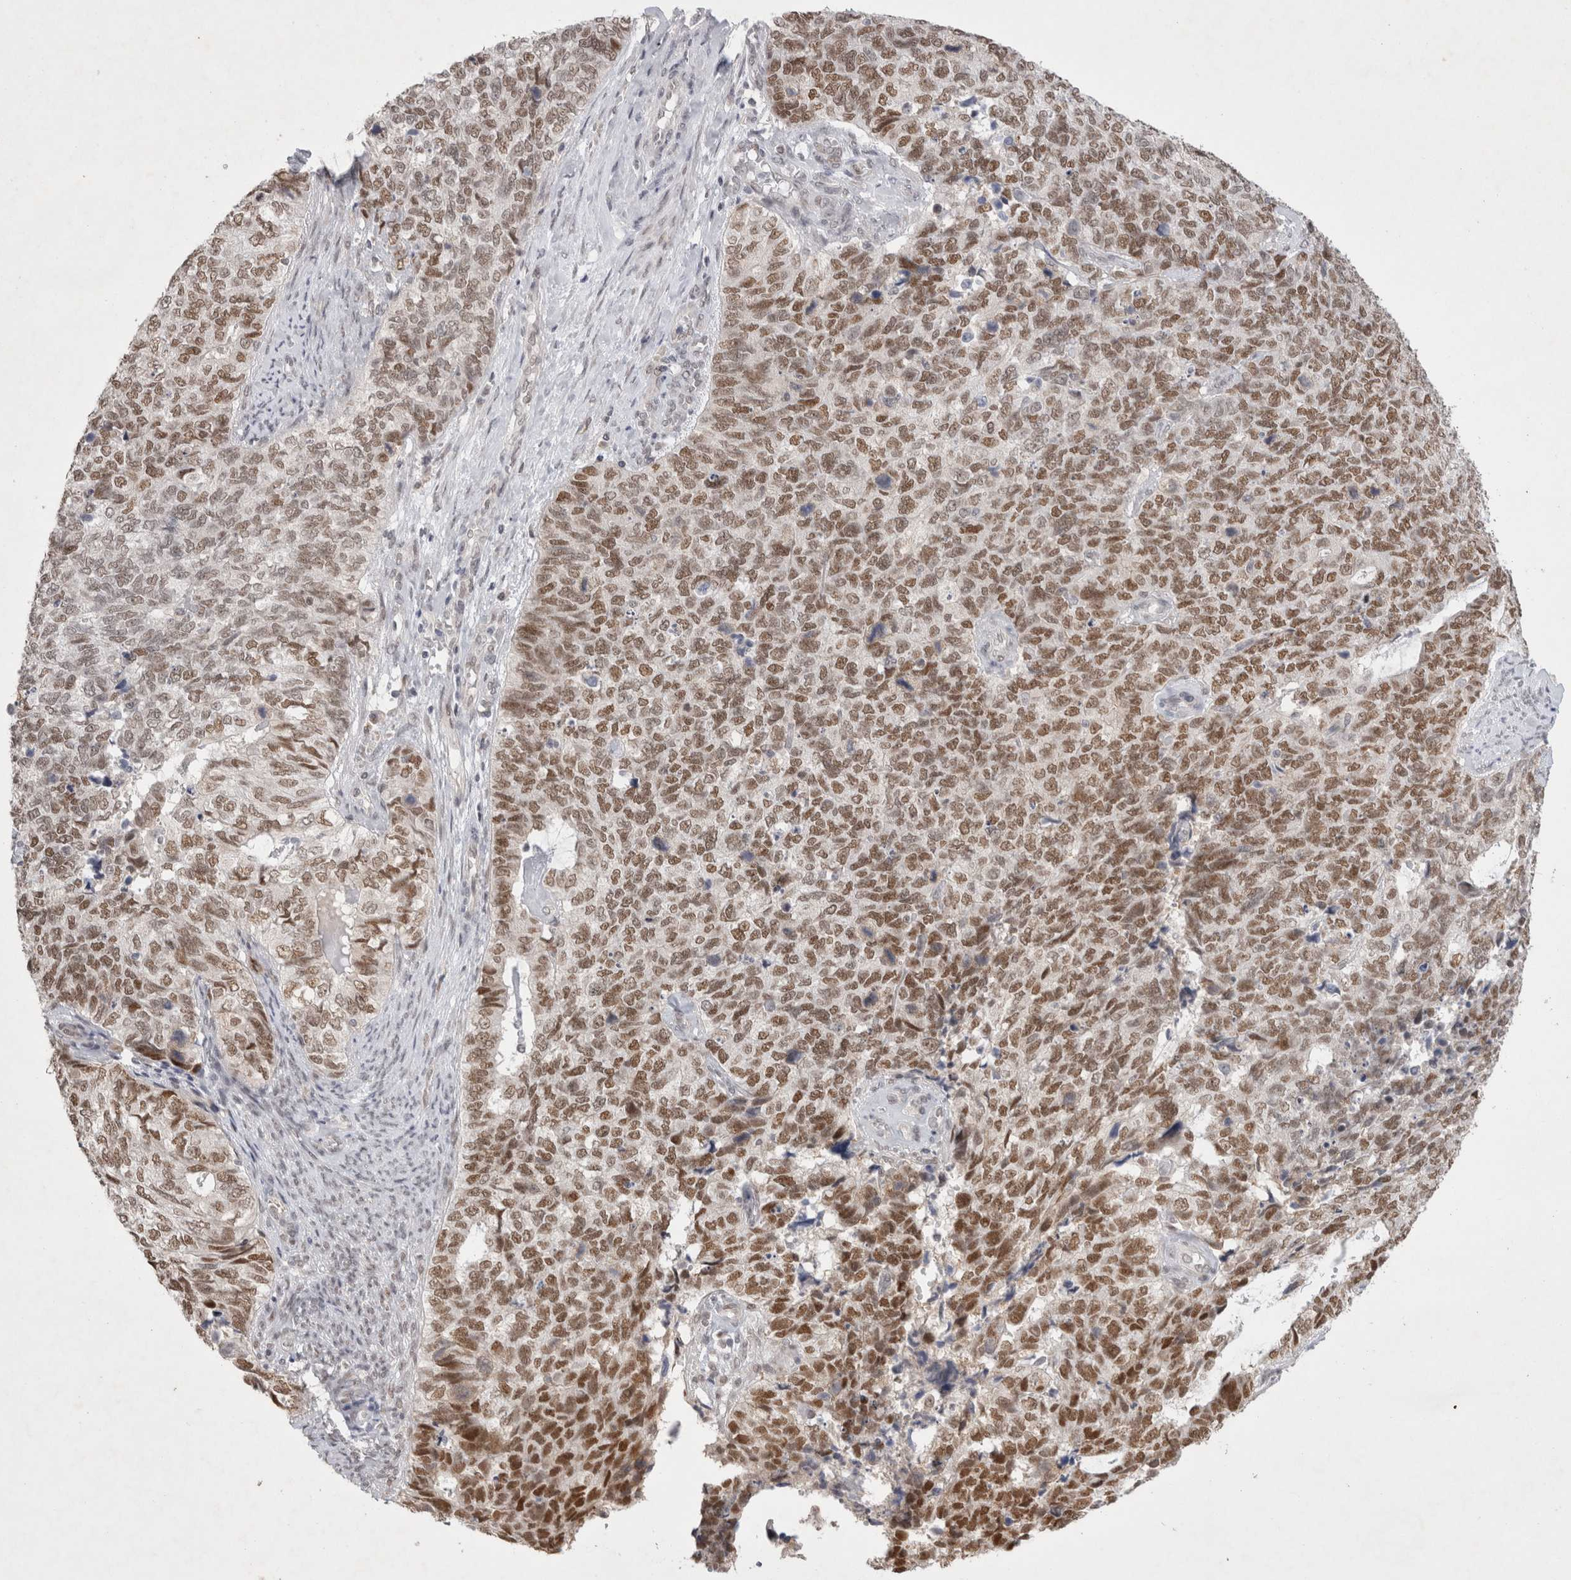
{"staining": {"intensity": "moderate", "quantity": ">75%", "location": "nuclear"}, "tissue": "cervical cancer", "cell_type": "Tumor cells", "image_type": "cancer", "snomed": [{"axis": "morphology", "description": "Squamous cell carcinoma, NOS"}, {"axis": "topography", "description": "Cervix"}], "caption": "Immunohistochemistry (IHC) of human cervical cancer (squamous cell carcinoma) displays medium levels of moderate nuclear staining in approximately >75% of tumor cells.", "gene": "RECQL4", "patient": {"sex": "female", "age": 63}}